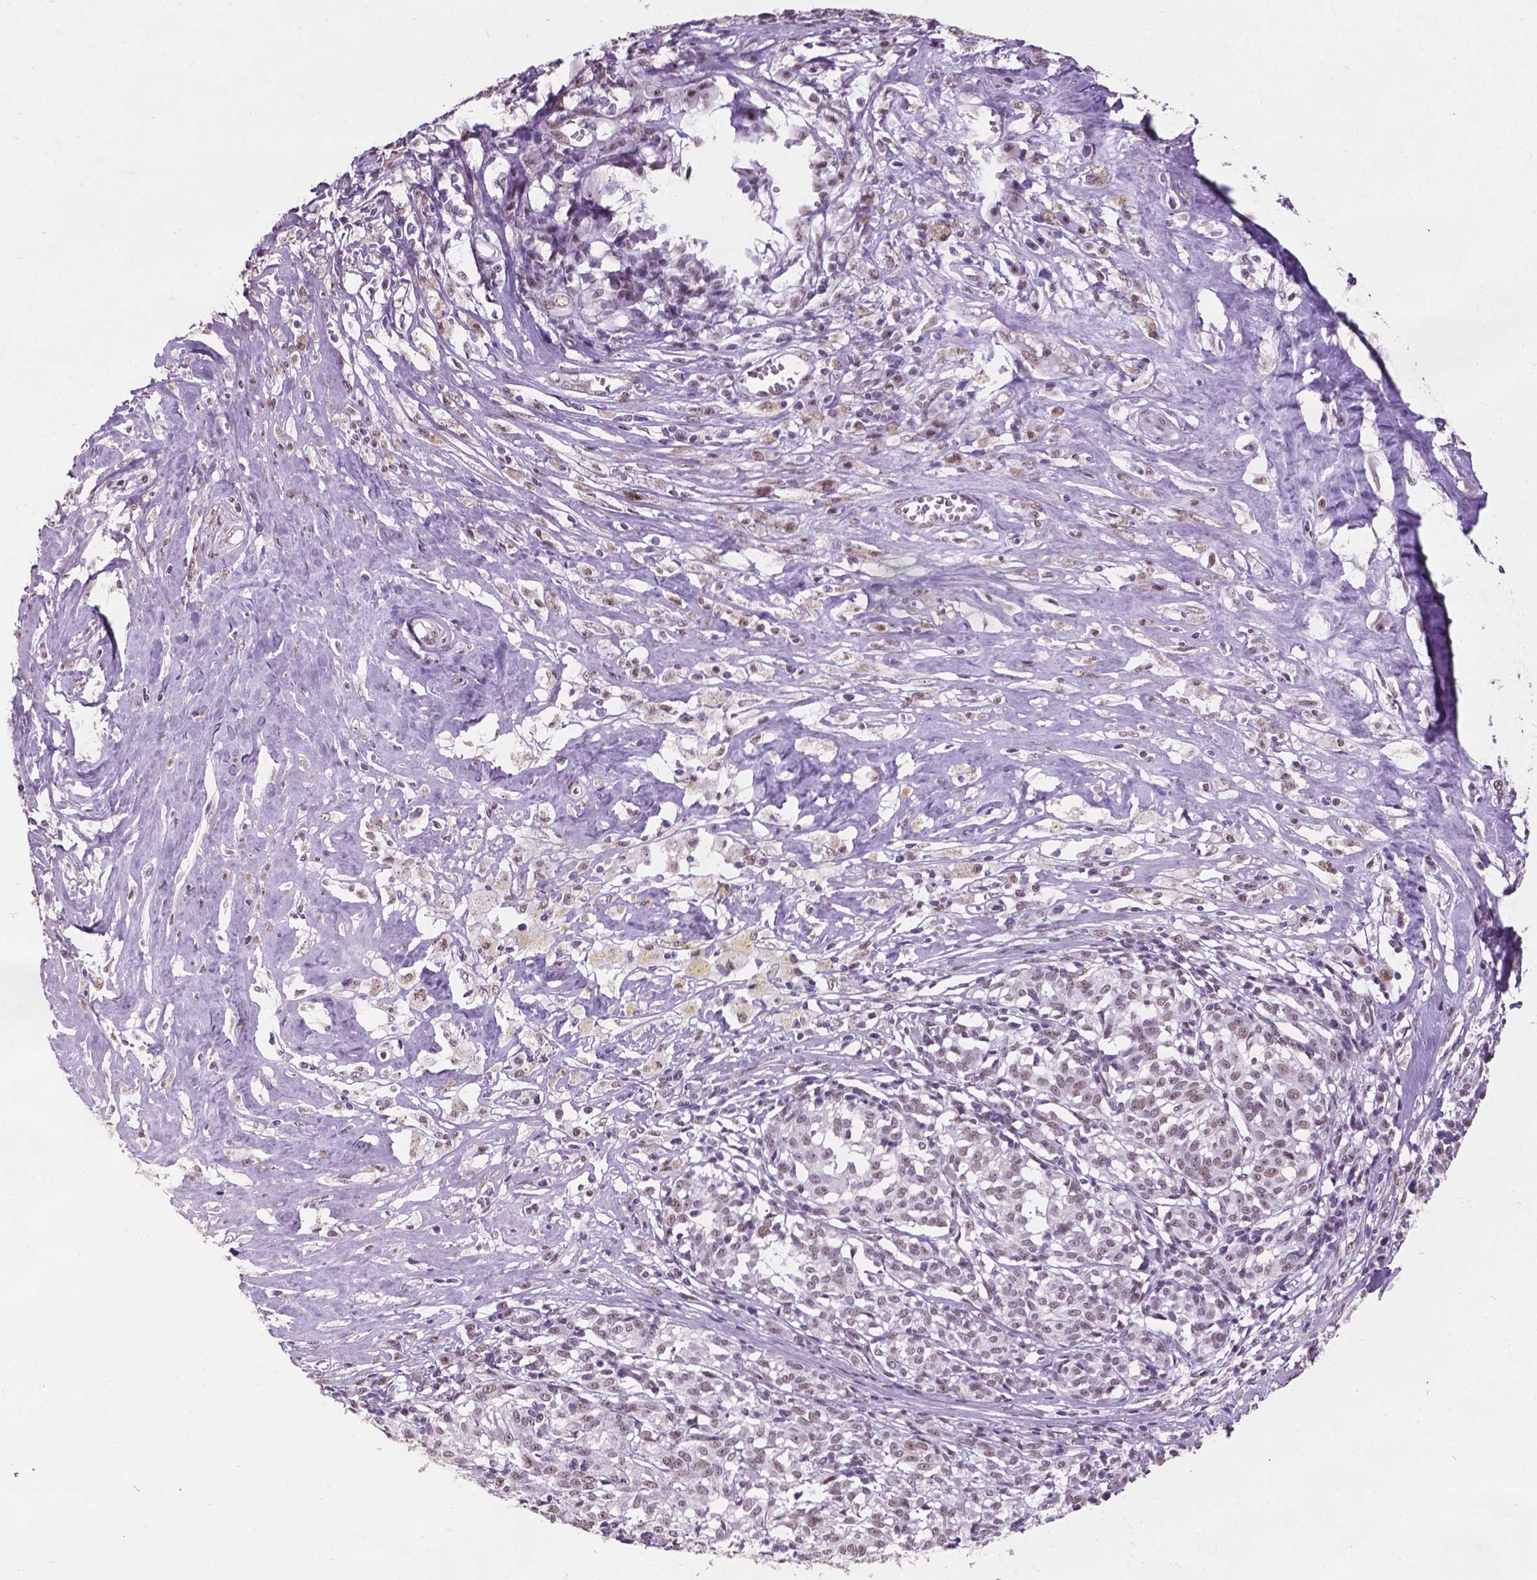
{"staining": {"intensity": "weak", "quantity": "25%-75%", "location": "nuclear"}, "tissue": "melanoma", "cell_type": "Tumor cells", "image_type": "cancer", "snomed": [{"axis": "morphology", "description": "Malignant melanoma, NOS"}, {"axis": "topography", "description": "Skin"}], "caption": "This is a histology image of IHC staining of melanoma, which shows weak positivity in the nuclear of tumor cells.", "gene": "COIL", "patient": {"sex": "female", "age": 72}}